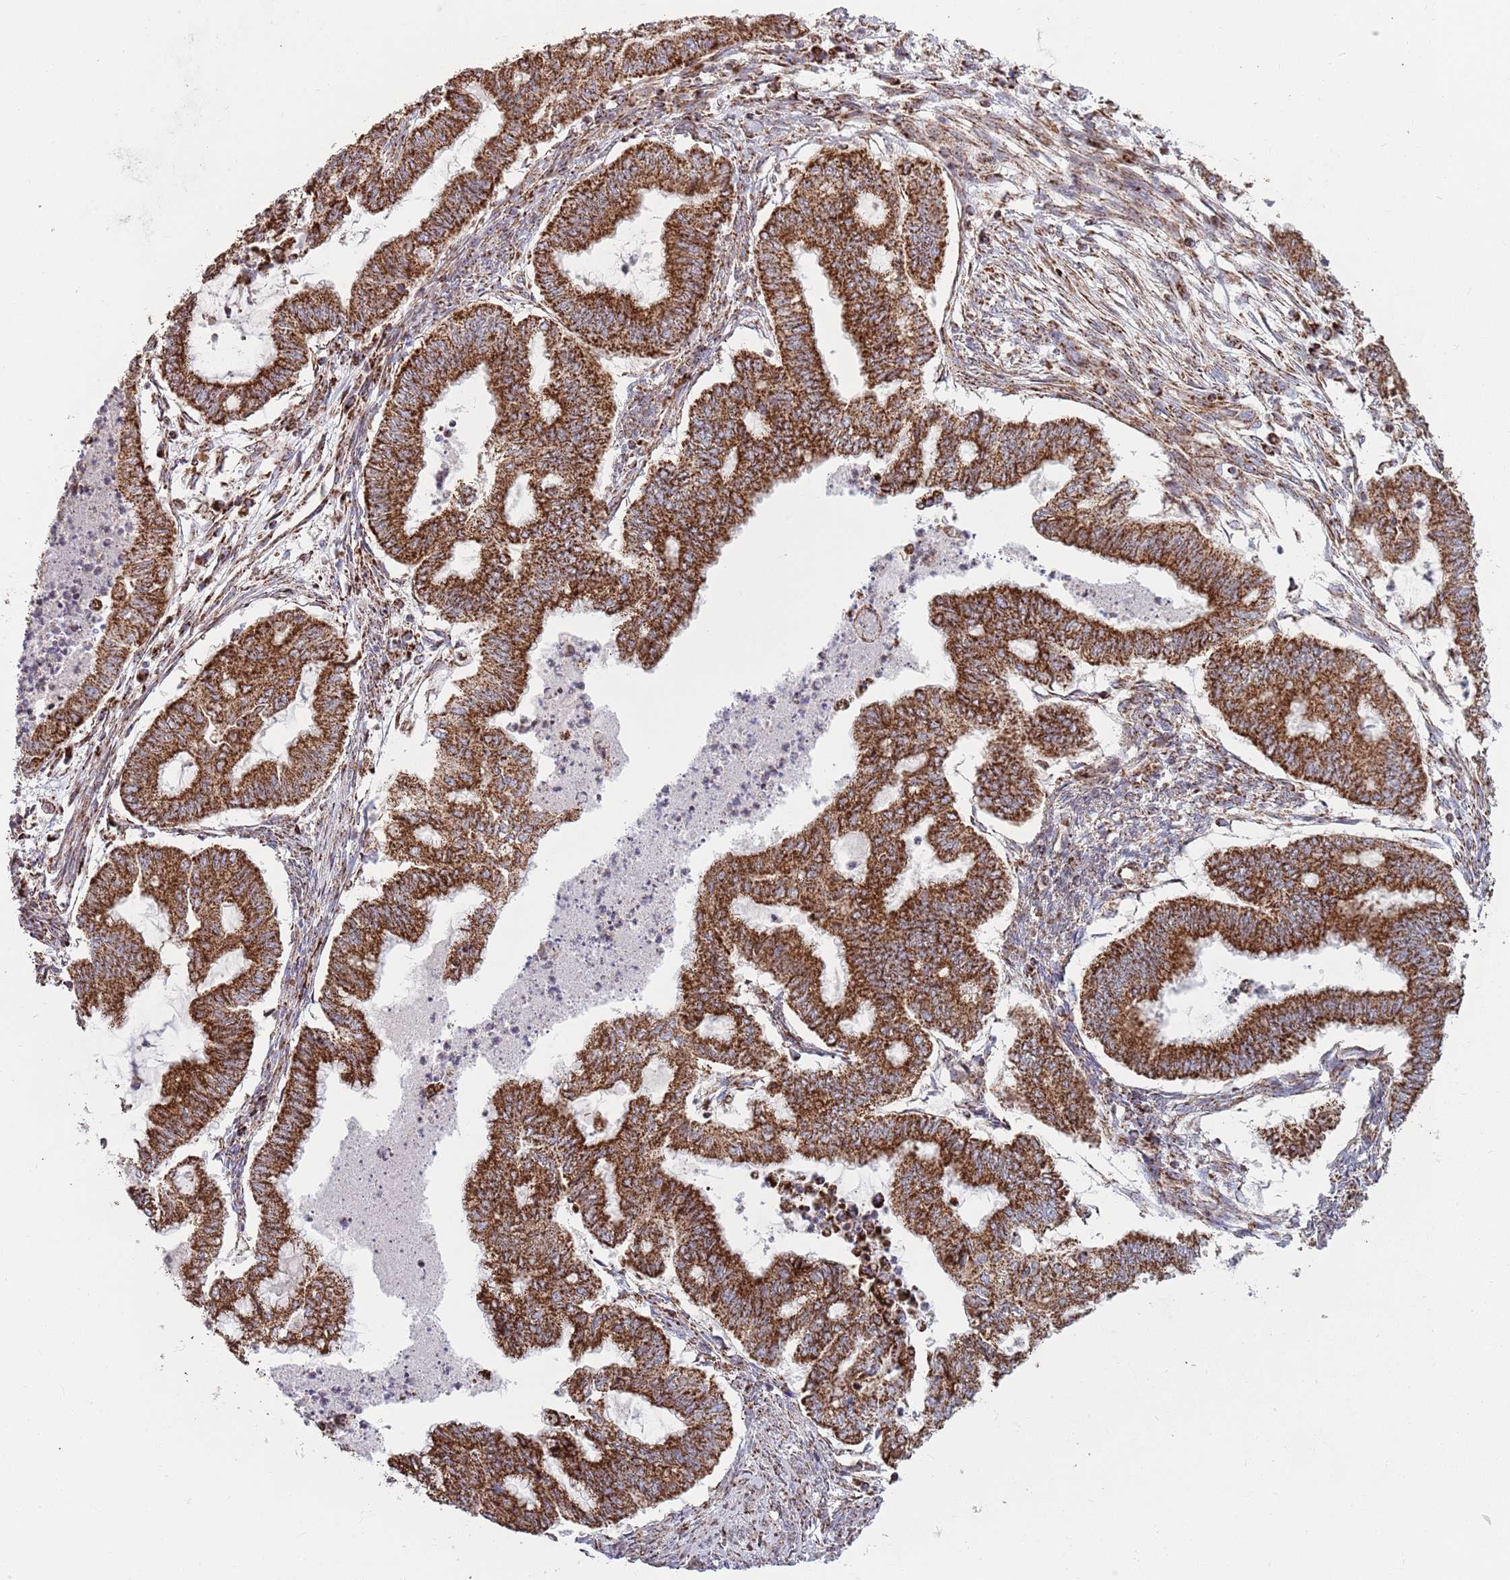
{"staining": {"intensity": "strong", "quantity": ">75%", "location": "cytoplasmic/membranous"}, "tissue": "endometrial cancer", "cell_type": "Tumor cells", "image_type": "cancer", "snomed": [{"axis": "morphology", "description": "Adenocarcinoma, NOS"}, {"axis": "topography", "description": "Endometrium"}], "caption": "Immunohistochemistry of human adenocarcinoma (endometrial) displays high levels of strong cytoplasmic/membranous staining in approximately >75% of tumor cells.", "gene": "ATP5PD", "patient": {"sex": "female", "age": 79}}